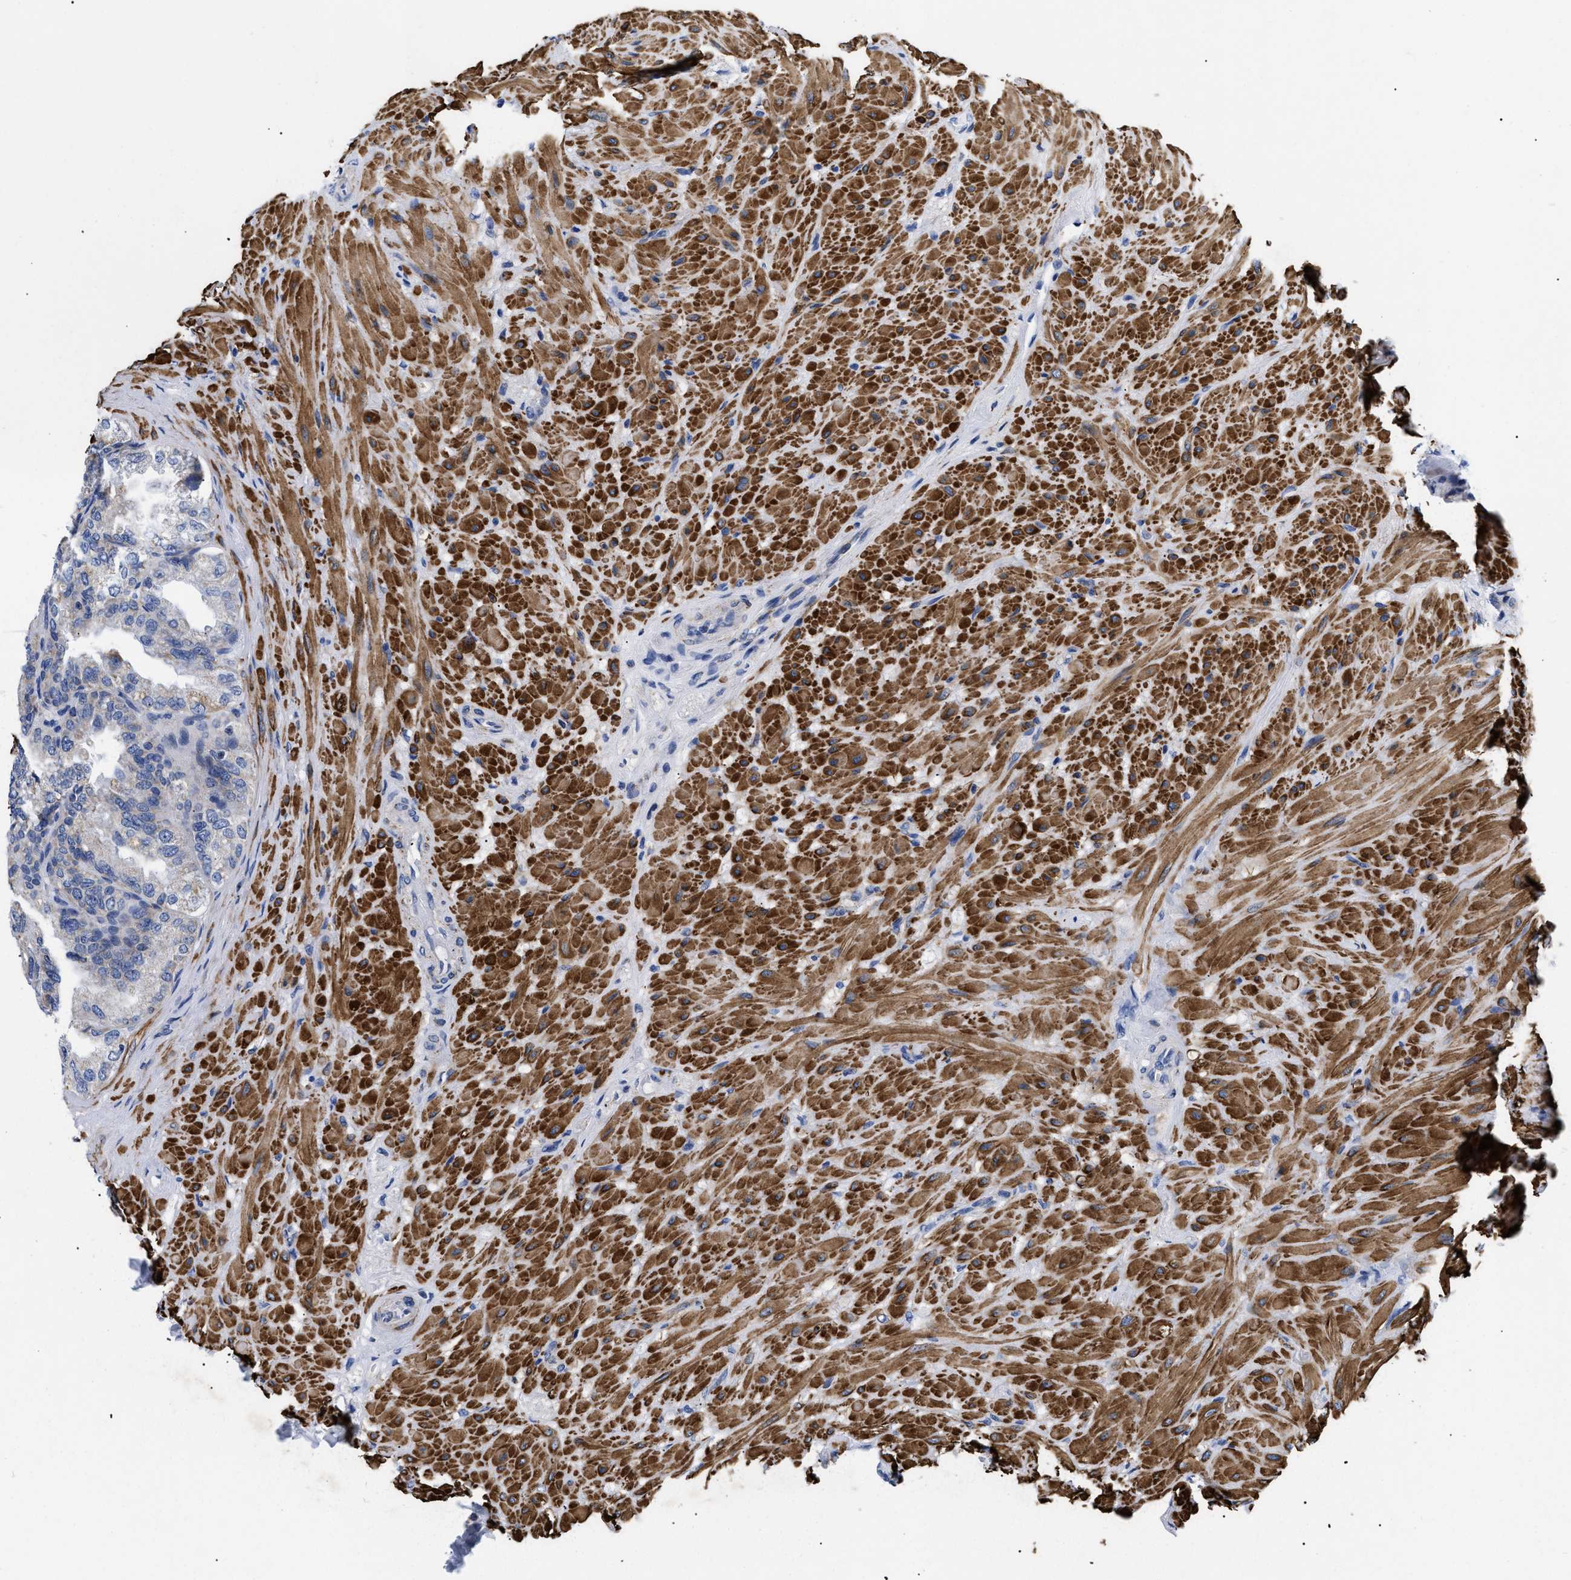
{"staining": {"intensity": "weak", "quantity": "<25%", "location": "cytoplasmic/membranous"}, "tissue": "seminal vesicle", "cell_type": "Glandular cells", "image_type": "normal", "snomed": [{"axis": "morphology", "description": "Normal tissue, NOS"}, {"axis": "topography", "description": "Seminal veicle"}], "caption": "High magnification brightfield microscopy of normal seminal vesicle stained with DAB (3,3'-diaminobenzidine) (brown) and counterstained with hematoxylin (blue): glandular cells show no significant staining.", "gene": "GPR149", "patient": {"sex": "male", "age": 68}}